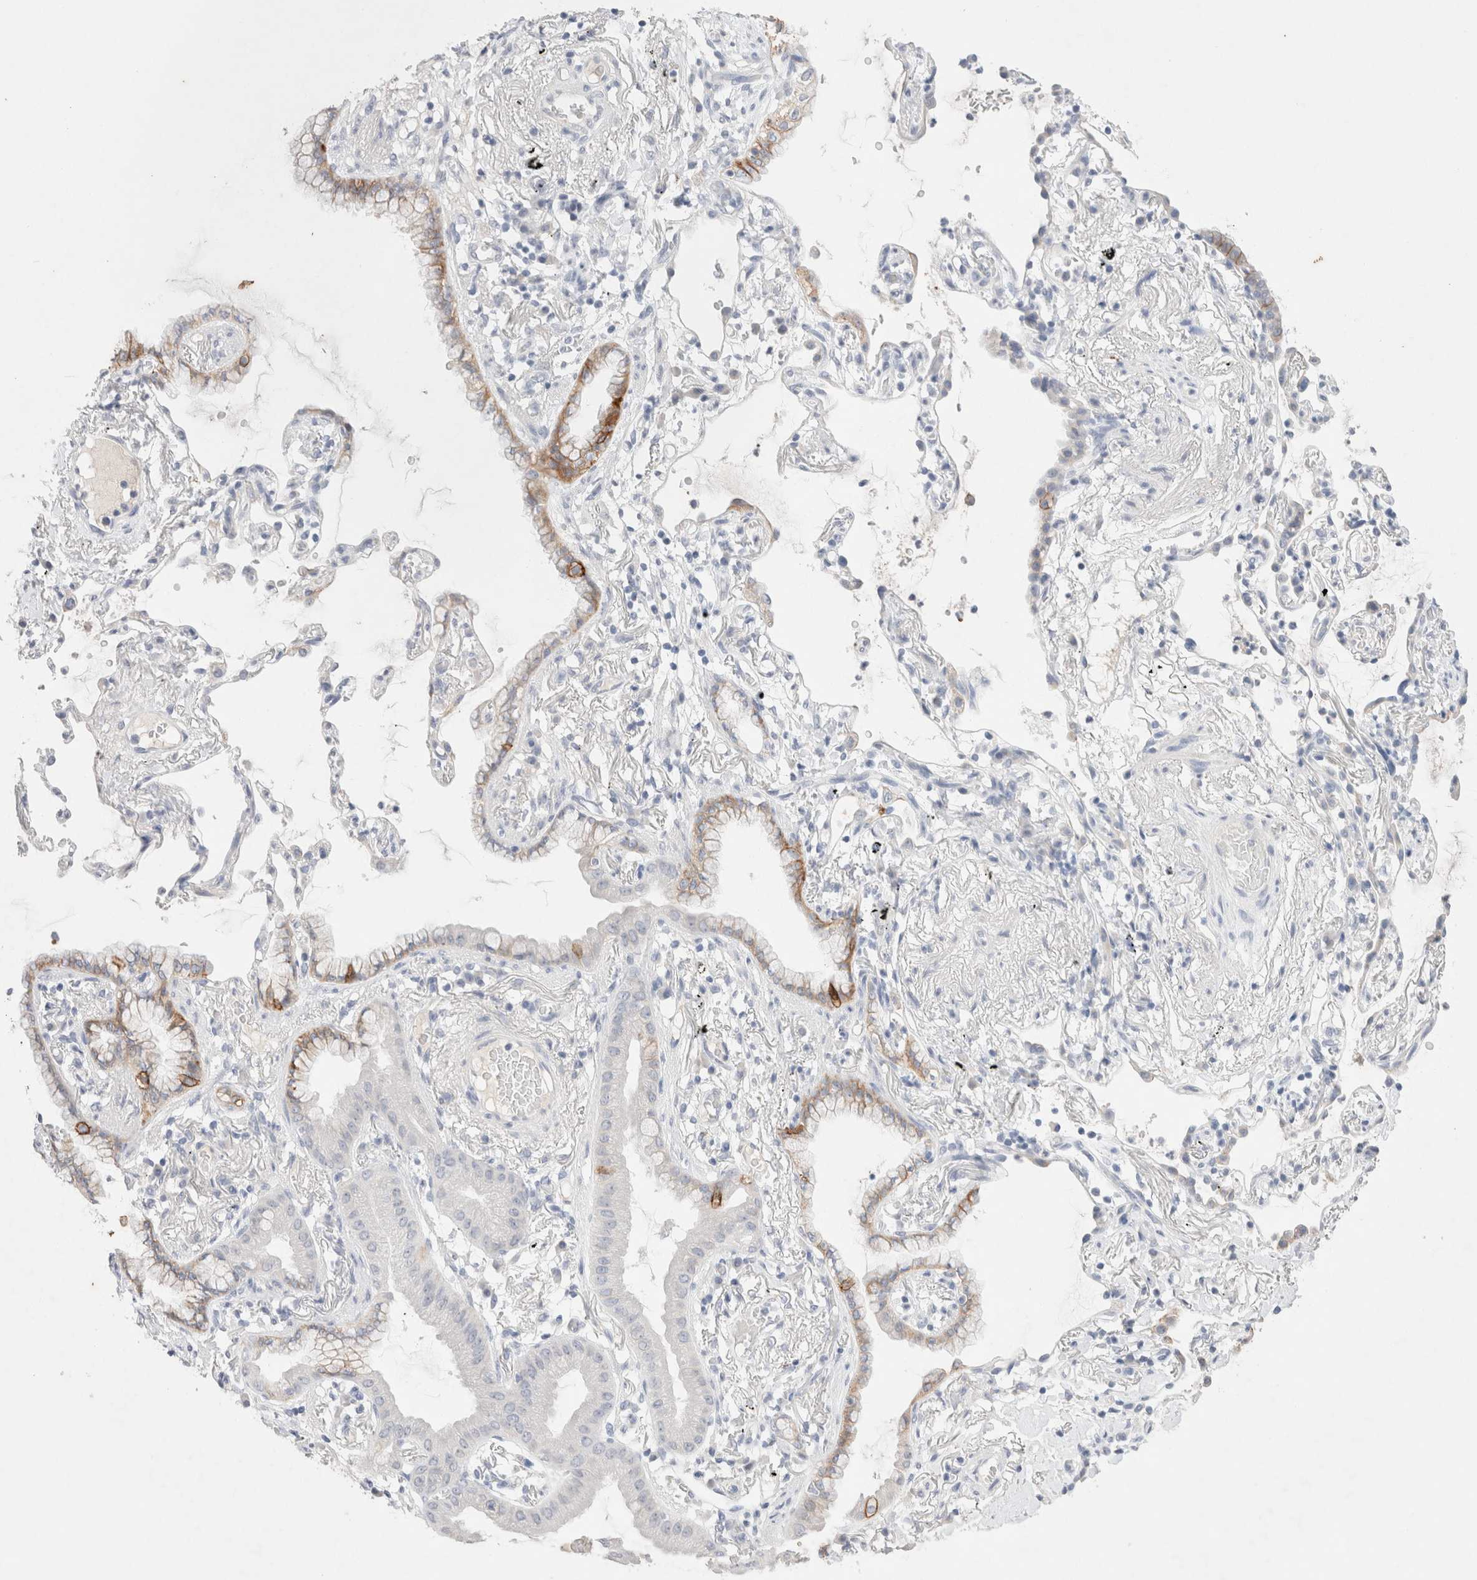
{"staining": {"intensity": "strong", "quantity": "25%-75%", "location": "cytoplasmic/membranous"}, "tissue": "lung cancer", "cell_type": "Tumor cells", "image_type": "cancer", "snomed": [{"axis": "morphology", "description": "Adenocarcinoma, NOS"}, {"axis": "topography", "description": "Lung"}], "caption": "Immunohistochemistry (IHC) staining of lung cancer, which shows high levels of strong cytoplasmic/membranous positivity in approximately 25%-75% of tumor cells indicating strong cytoplasmic/membranous protein staining. The staining was performed using DAB (brown) for protein detection and nuclei were counterstained in hematoxylin (blue).", "gene": "EPCAM", "patient": {"sex": "female", "age": 70}}